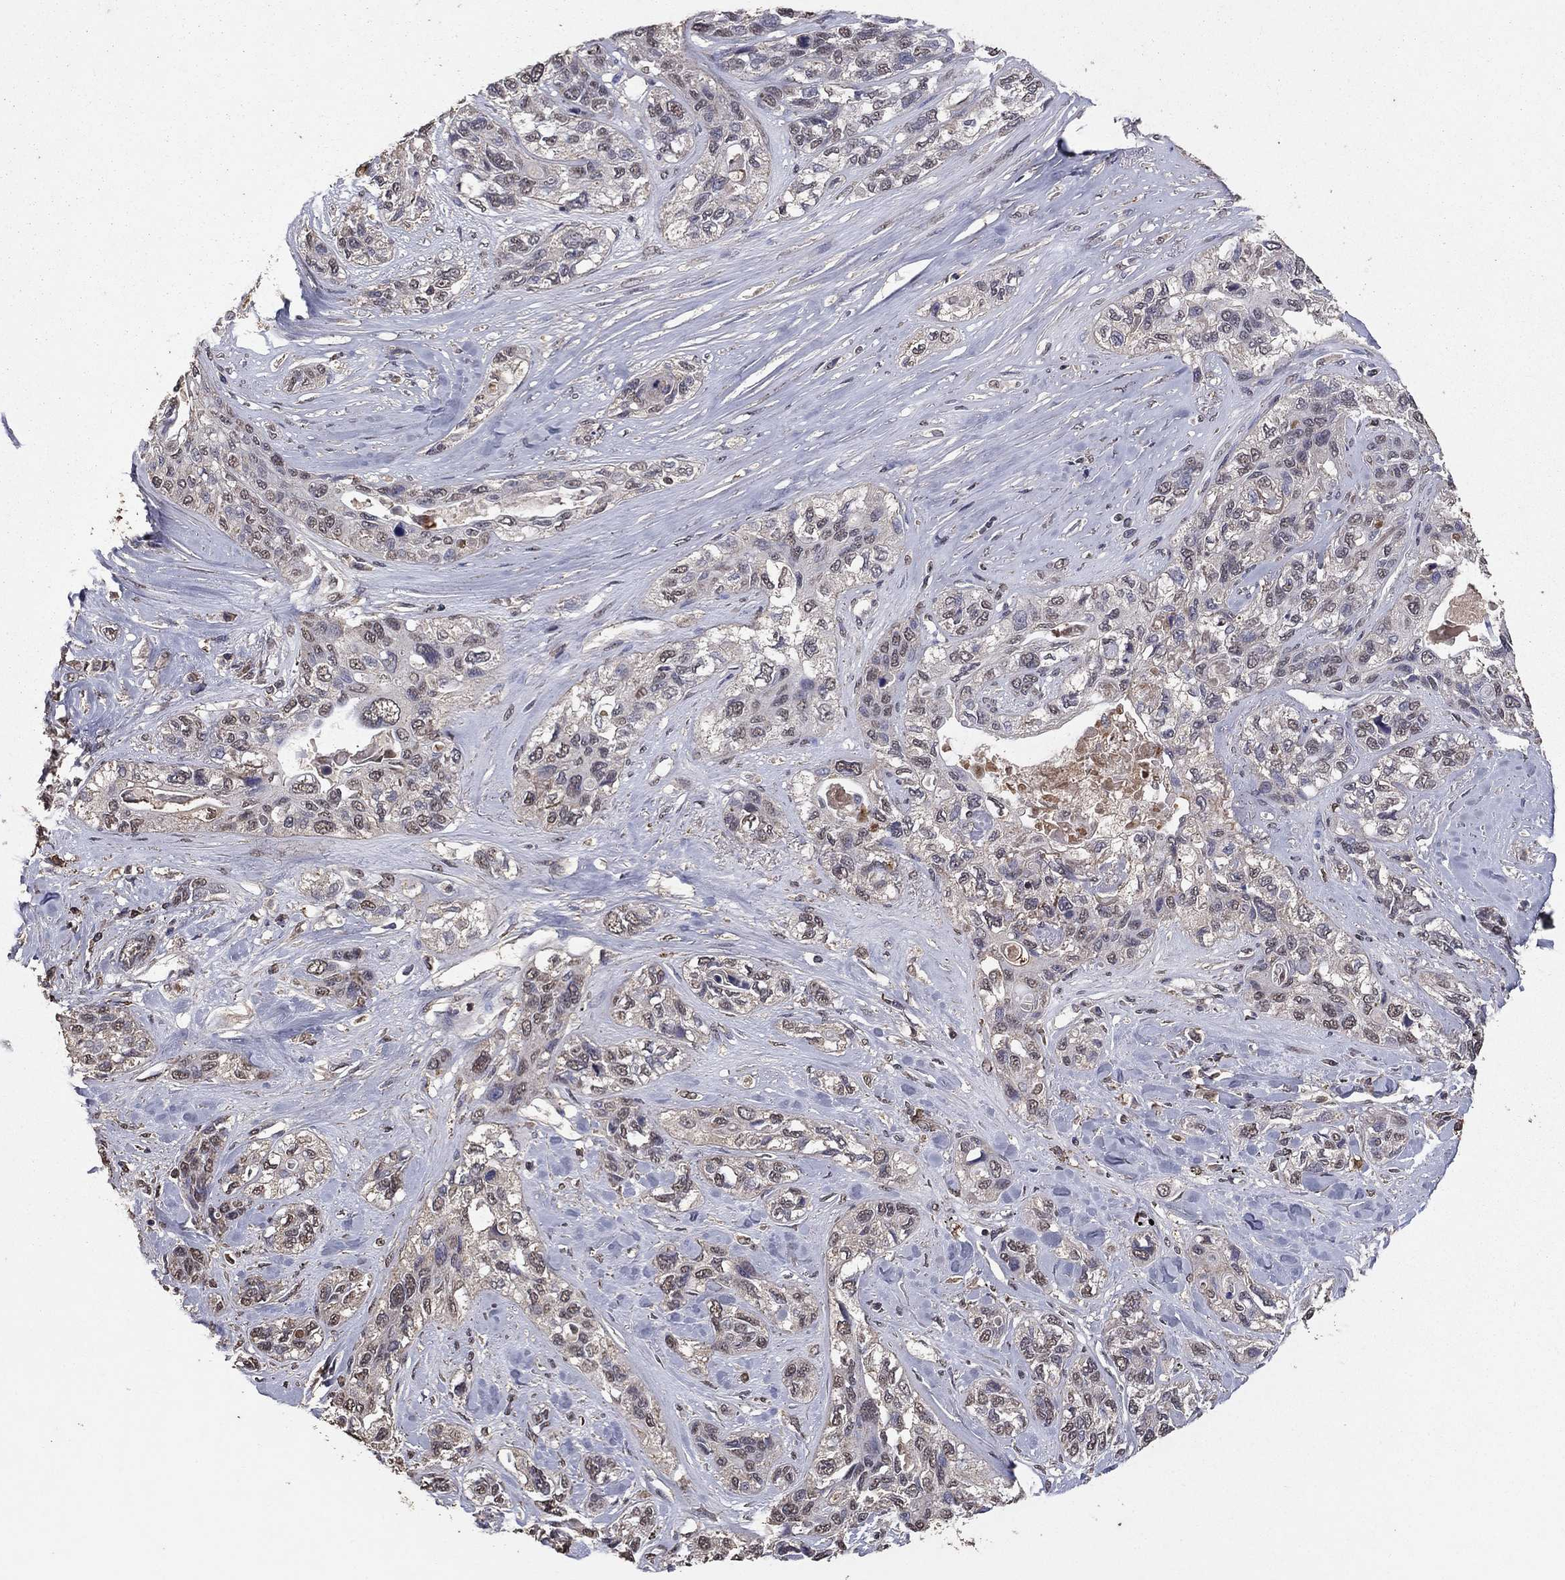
{"staining": {"intensity": "negative", "quantity": "none", "location": "none"}, "tissue": "lung cancer", "cell_type": "Tumor cells", "image_type": "cancer", "snomed": [{"axis": "morphology", "description": "Squamous cell carcinoma, NOS"}, {"axis": "topography", "description": "Lung"}], "caption": "Tumor cells show no significant positivity in lung cancer (squamous cell carcinoma).", "gene": "SERPINA5", "patient": {"sex": "female", "age": 70}}